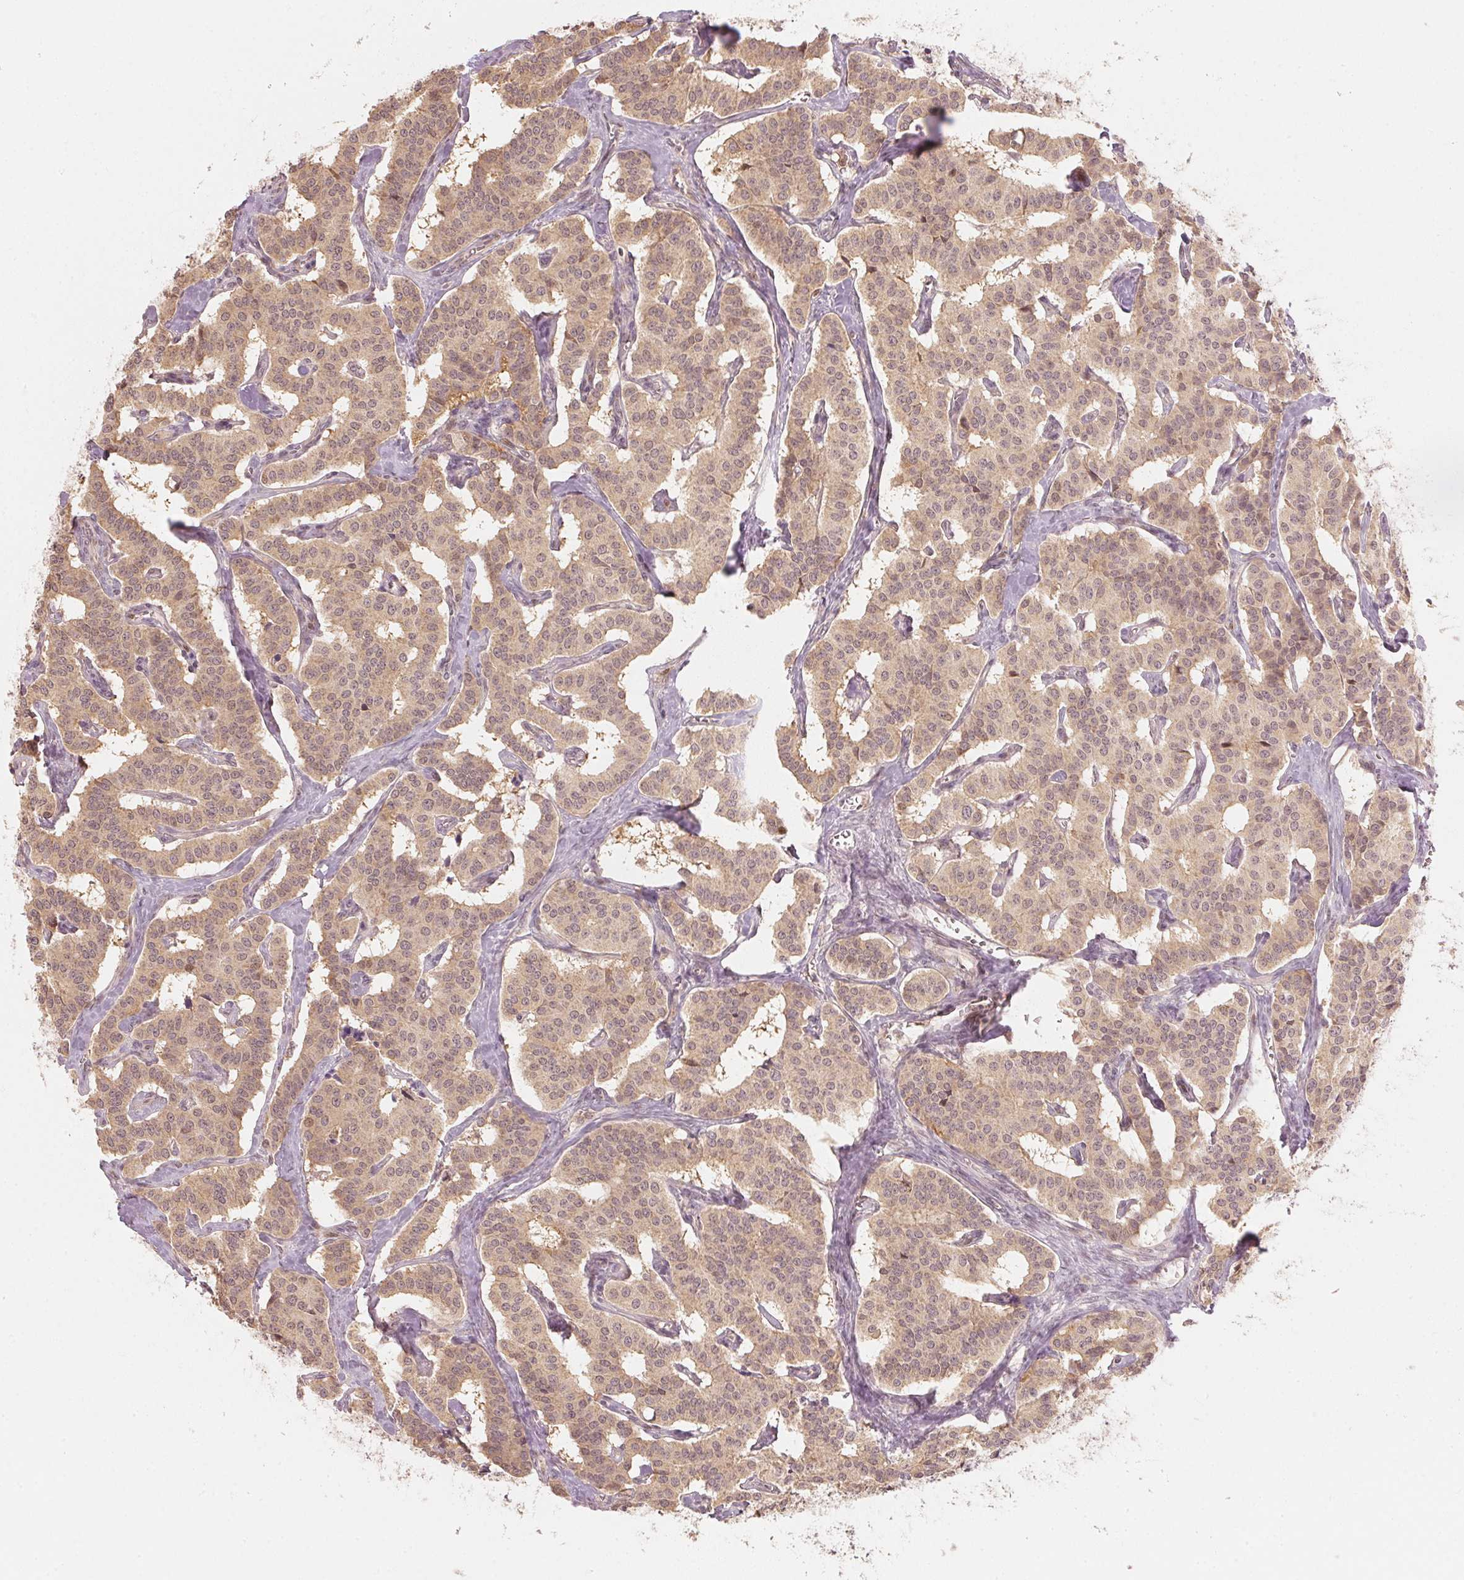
{"staining": {"intensity": "weak", "quantity": ">75%", "location": "cytoplasmic/membranous,nuclear"}, "tissue": "carcinoid", "cell_type": "Tumor cells", "image_type": "cancer", "snomed": [{"axis": "morphology", "description": "Carcinoid, malignant, NOS"}, {"axis": "topography", "description": "Lung"}], "caption": "This micrograph exhibits carcinoid stained with IHC to label a protein in brown. The cytoplasmic/membranous and nuclear of tumor cells show weak positivity for the protein. Nuclei are counter-stained blue.", "gene": "UBE2L3", "patient": {"sex": "female", "age": 46}}